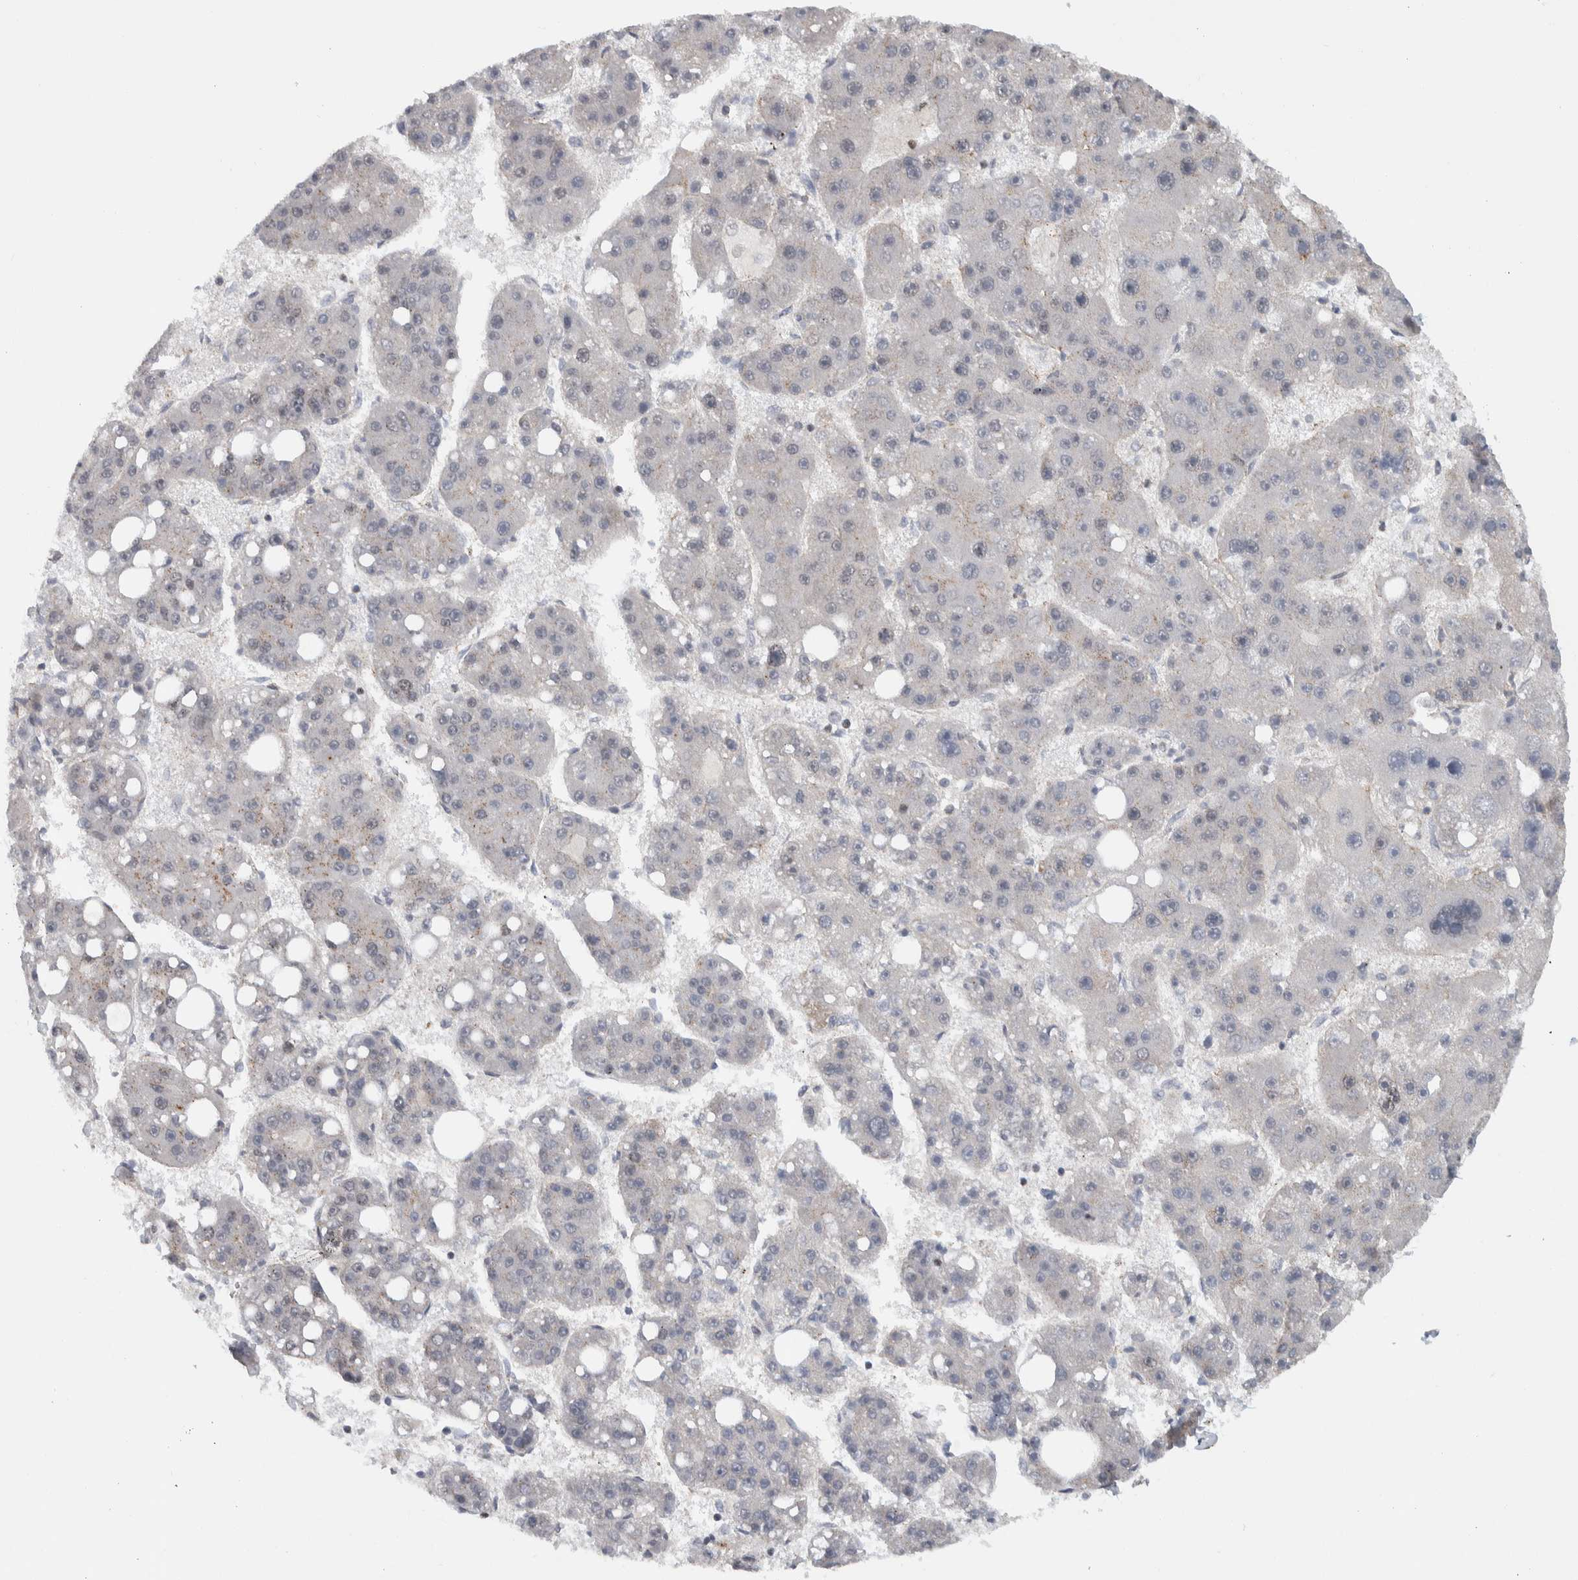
{"staining": {"intensity": "negative", "quantity": "none", "location": "none"}, "tissue": "liver cancer", "cell_type": "Tumor cells", "image_type": "cancer", "snomed": [{"axis": "morphology", "description": "Carcinoma, Hepatocellular, NOS"}, {"axis": "topography", "description": "Liver"}], "caption": "Tumor cells show no significant protein expression in hepatocellular carcinoma (liver).", "gene": "MSL1", "patient": {"sex": "female", "age": 61}}